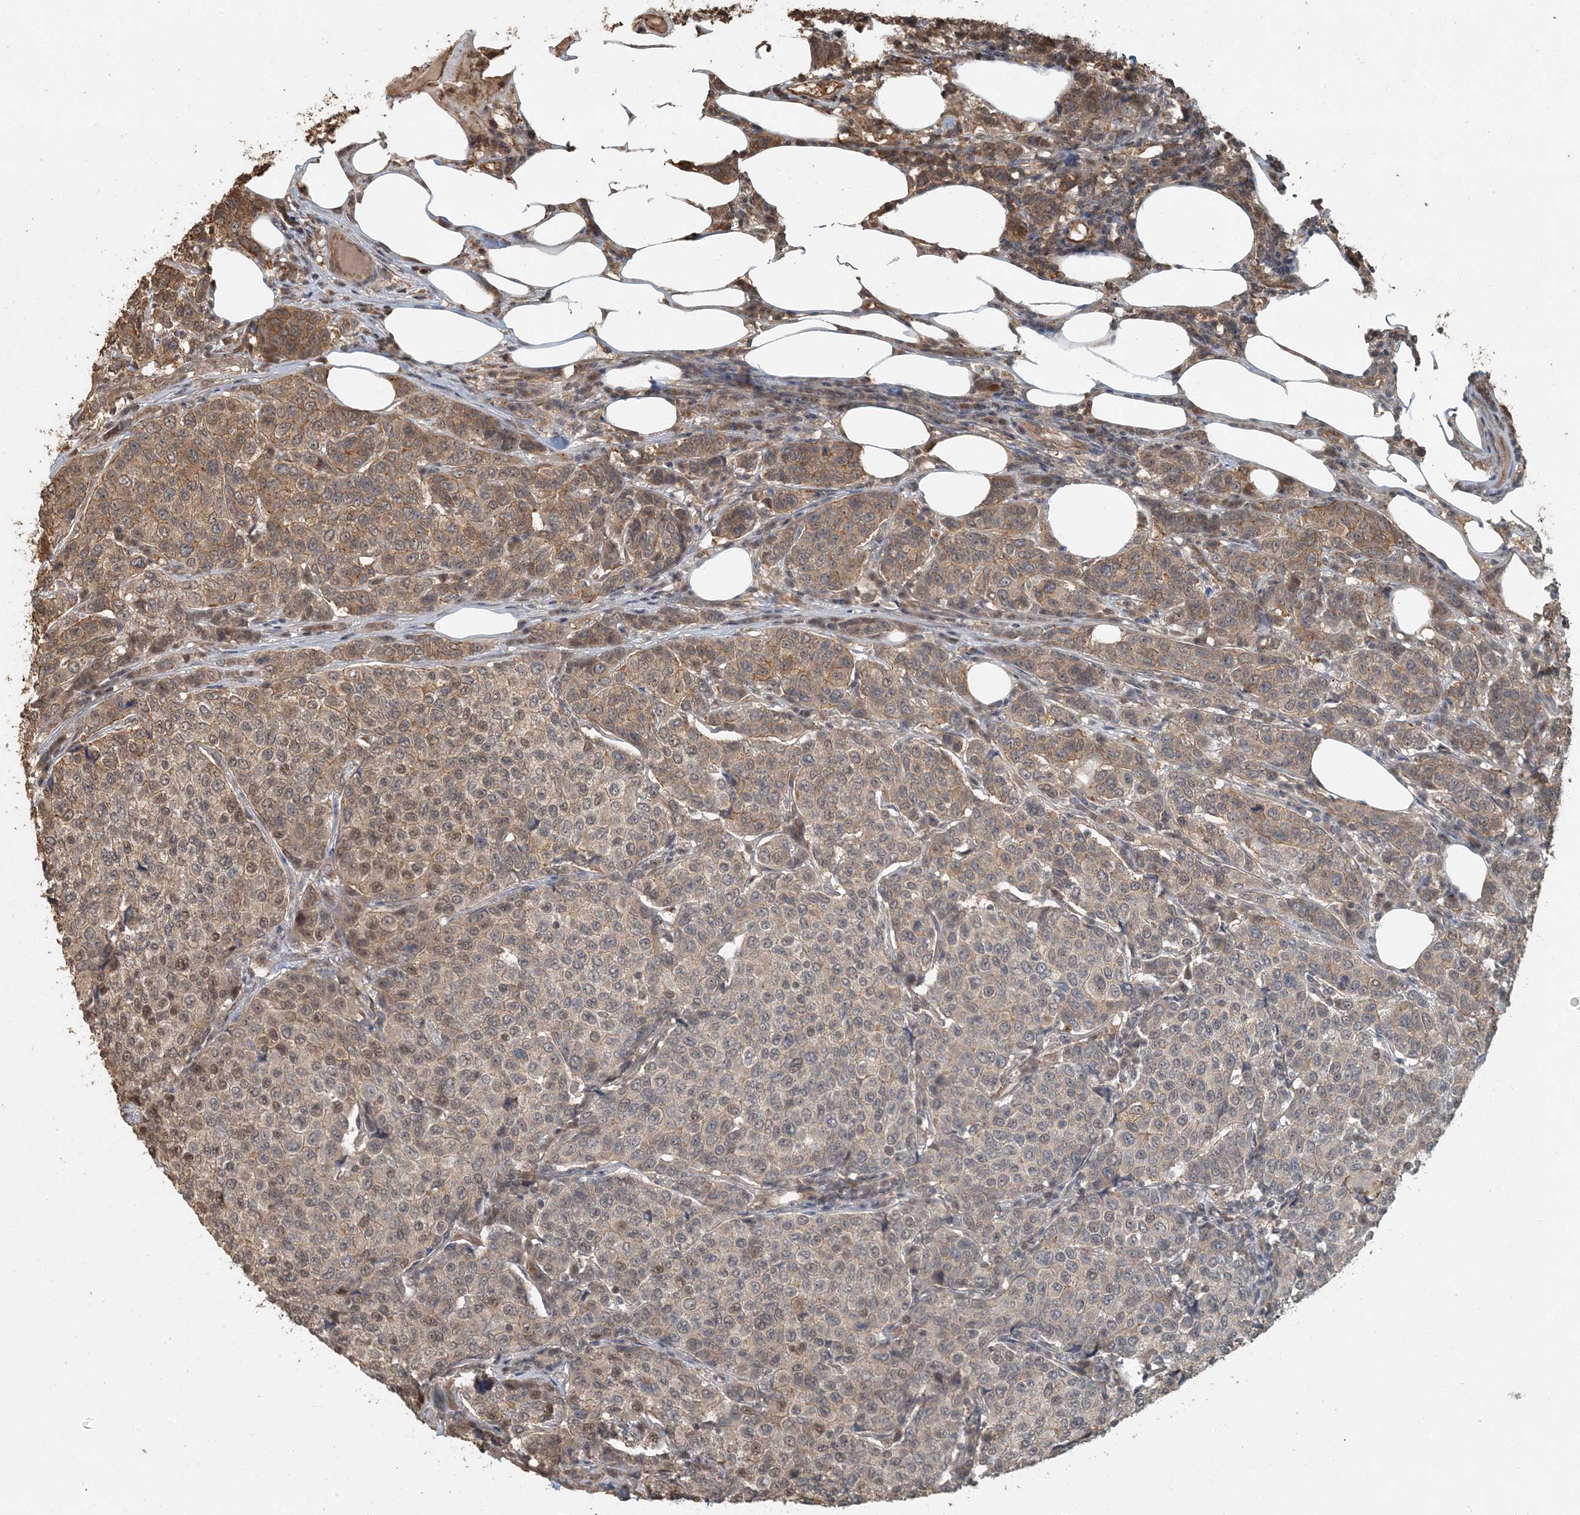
{"staining": {"intensity": "weak", "quantity": ">75%", "location": "cytoplasmic/membranous,nuclear"}, "tissue": "breast cancer", "cell_type": "Tumor cells", "image_type": "cancer", "snomed": [{"axis": "morphology", "description": "Duct carcinoma"}, {"axis": "topography", "description": "Breast"}], "caption": "Immunohistochemical staining of invasive ductal carcinoma (breast) exhibits weak cytoplasmic/membranous and nuclear protein positivity in about >75% of tumor cells. The protein of interest is shown in brown color, while the nuclei are stained blue.", "gene": "AK9", "patient": {"sex": "female", "age": 55}}